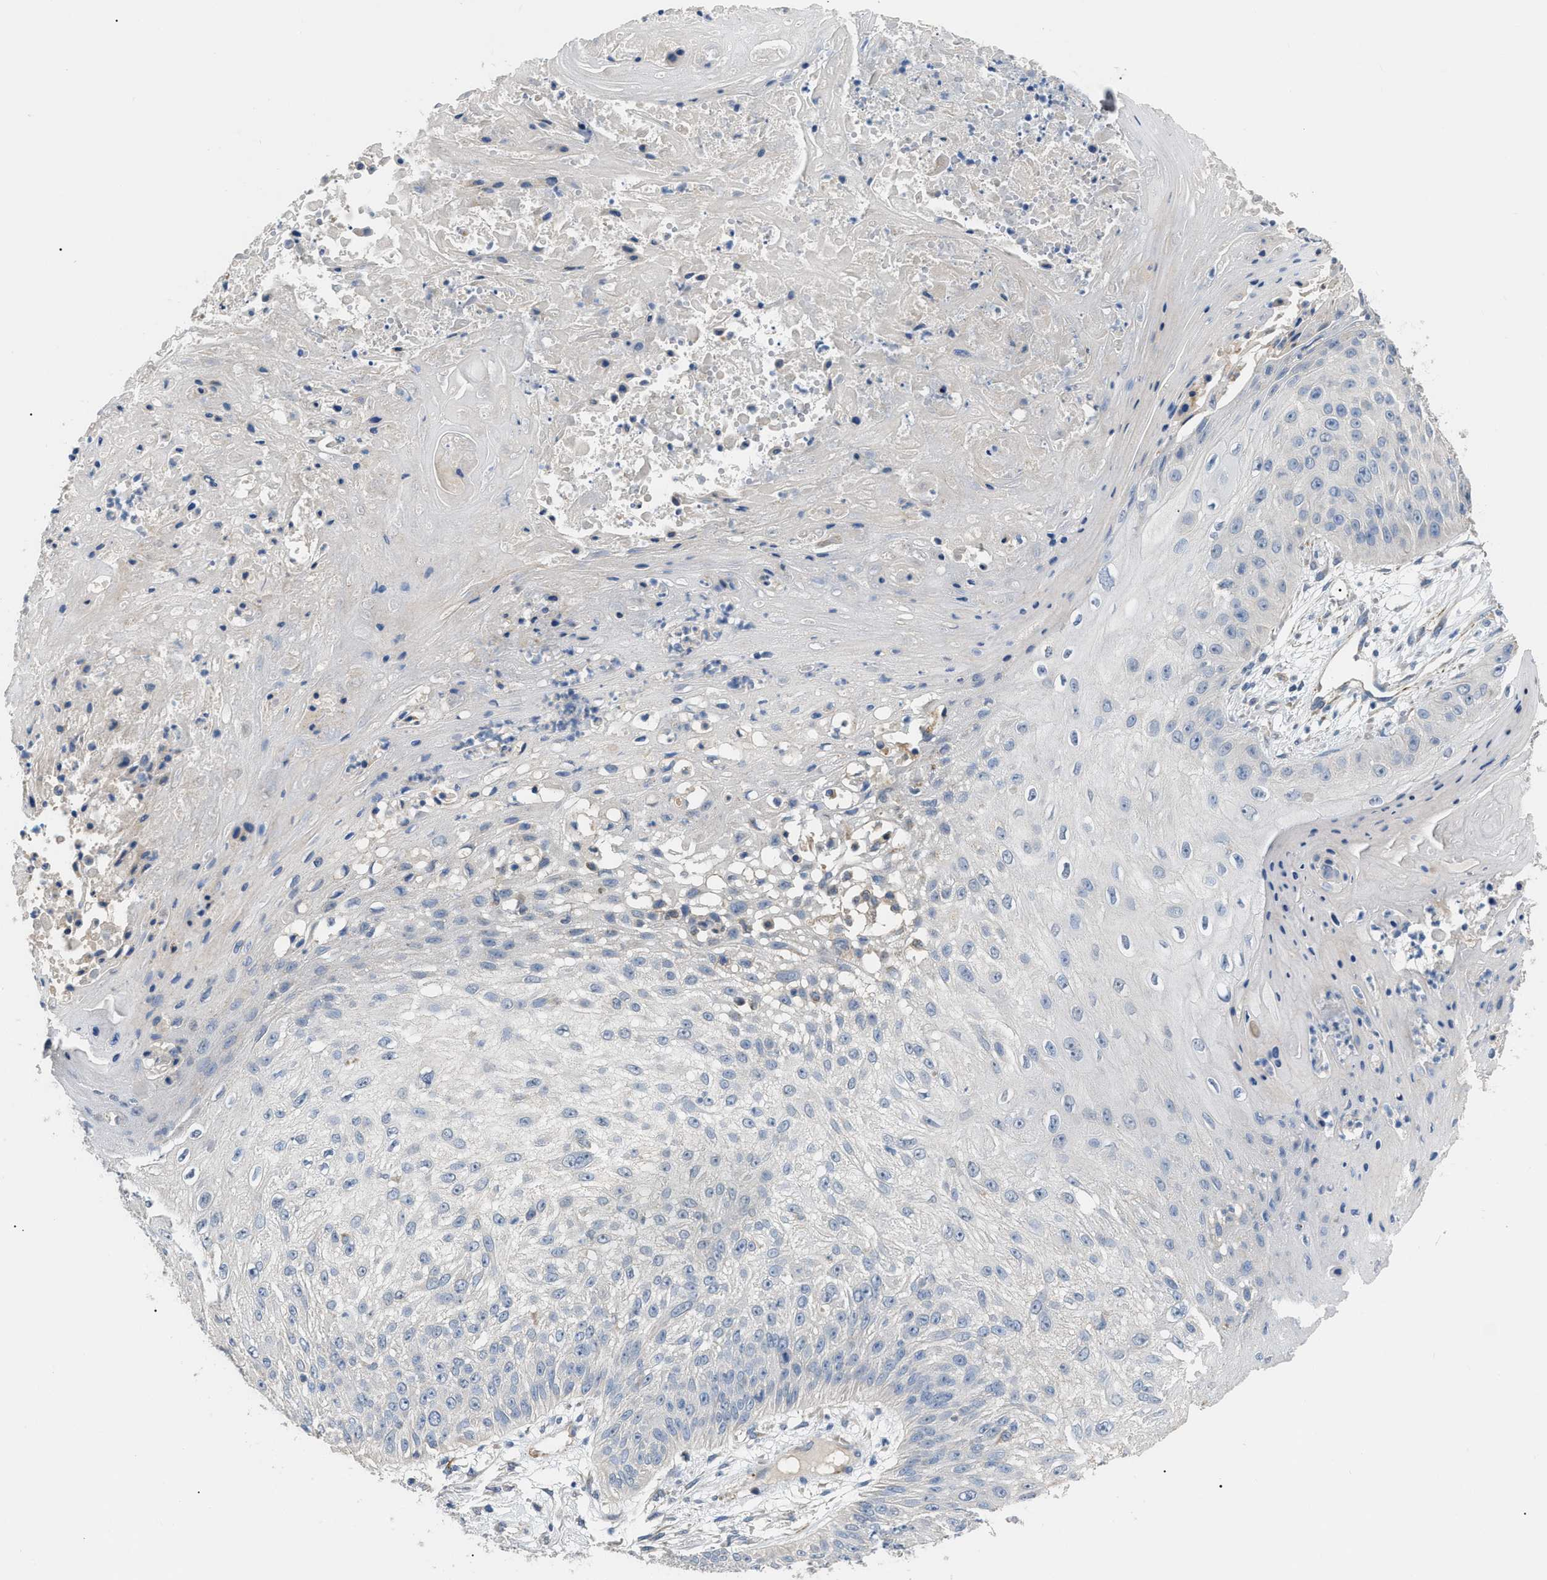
{"staining": {"intensity": "negative", "quantity": "none", "location": "none"}, "tissue": "skin cancer", "cell_type": "Tumor cells", "image_type": "cancer", "snomed": [{"axis": "morphology", "description": "Squamous cell carcinoma, NOS"}, {"axis": "topography", "description": "Skin"}], "caption": "Immunohistochemistry (IHC) histopathology image of skin cancer stained for a protein (brown), which demonstrates no expression in tumor cells.", "gene": "DHX58", "patient": {"sex": "female", "age": 80}}